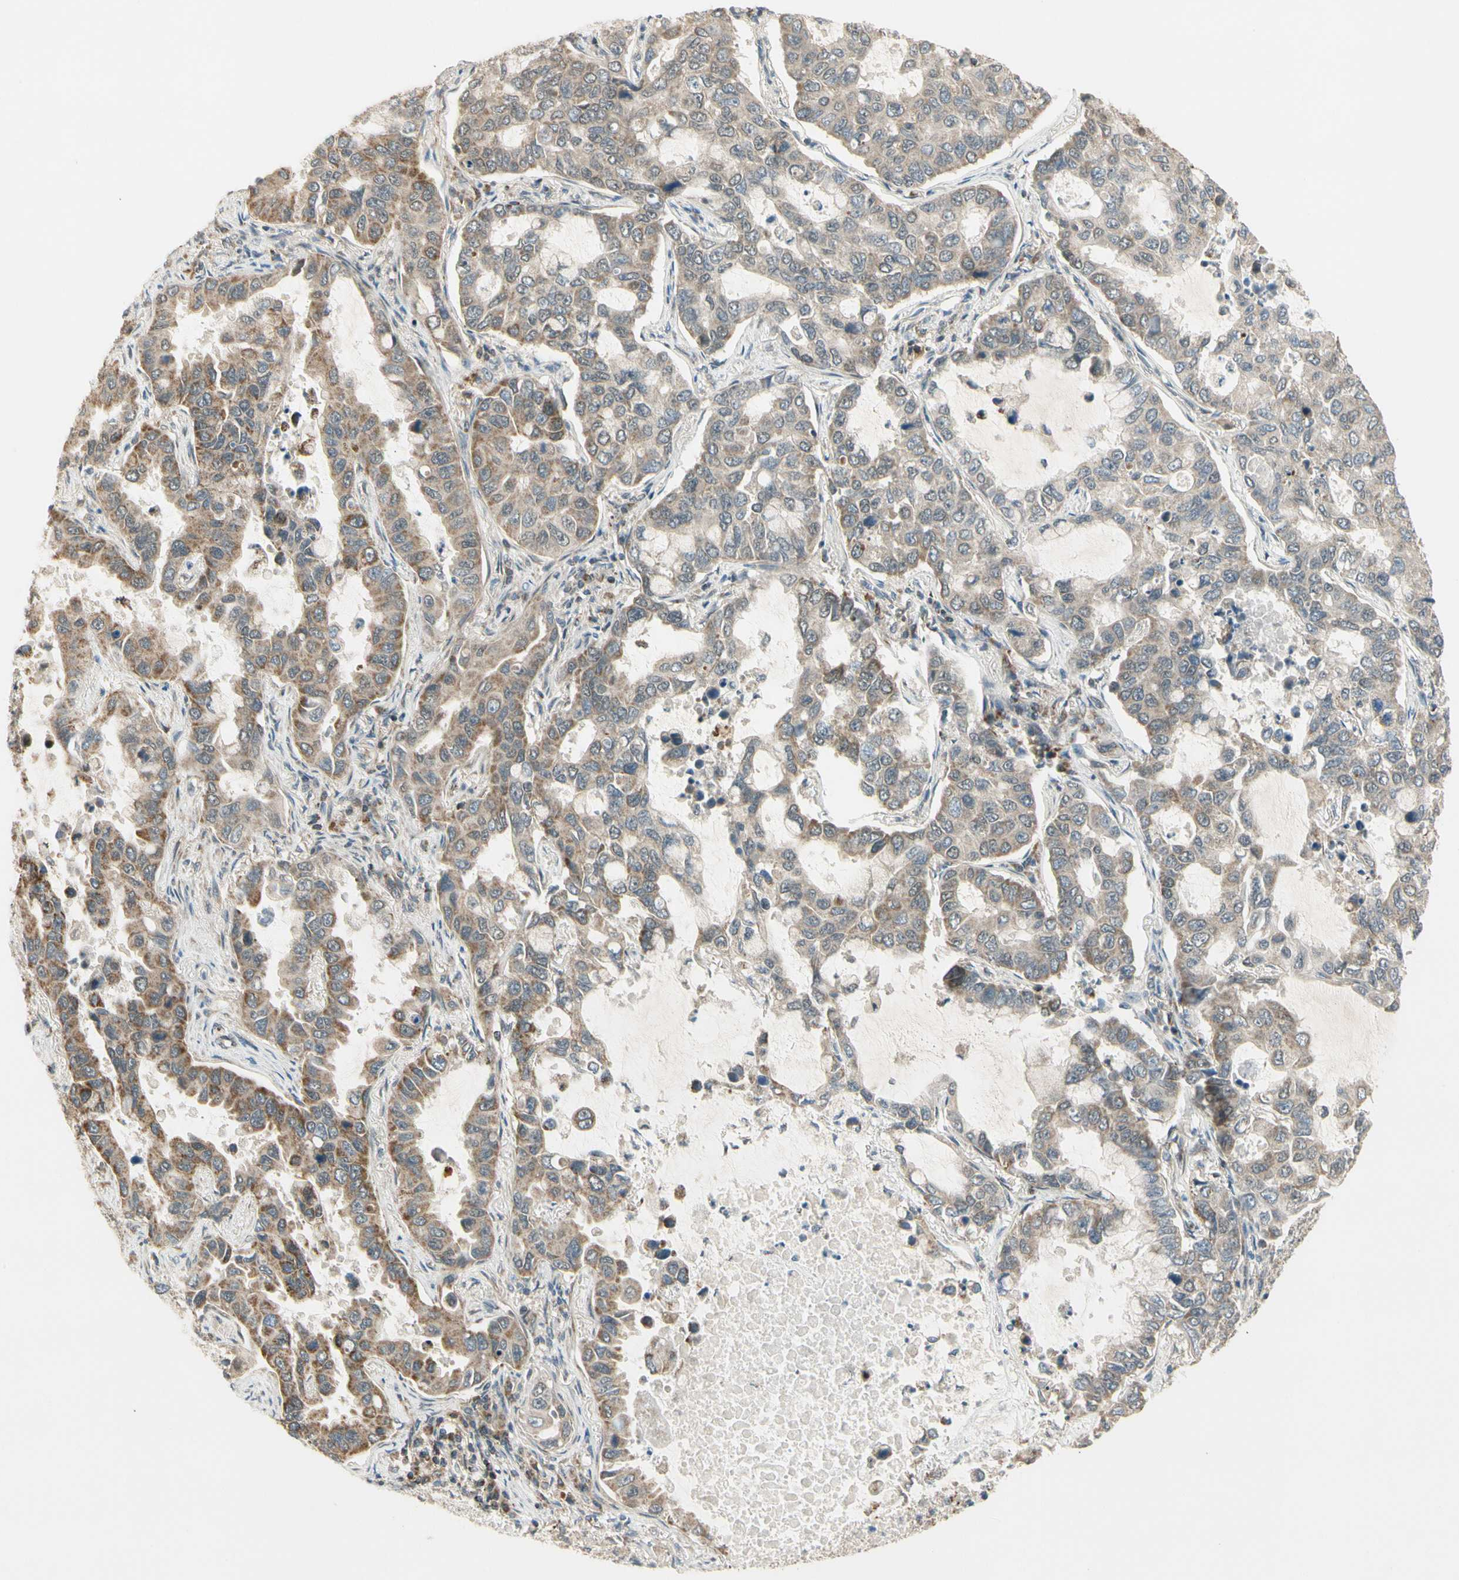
{"staining": {"intensity": "moderate", "quantity": ">75%", "location": "cytoplasmic/membranous"}, "tissue": "lung cancer", "cell_type": "Tumor cells", "image_type": "cancer", "snomed": [{"axis": "morphology", "description": "Adenocarcinoma, NOS"}, {"axis": "topography", "description": "Lung"}], "caption": "DAB (3,3'-diaminobenzidine) immunohistochemical staining of human lung cancer (adenocarcinoma) displays moderate cytoplasmic/membranous protein staining in about >75% of tumor cells.", "gene": "KHDC4", "patient": {"sex": "male", "age": 64}}